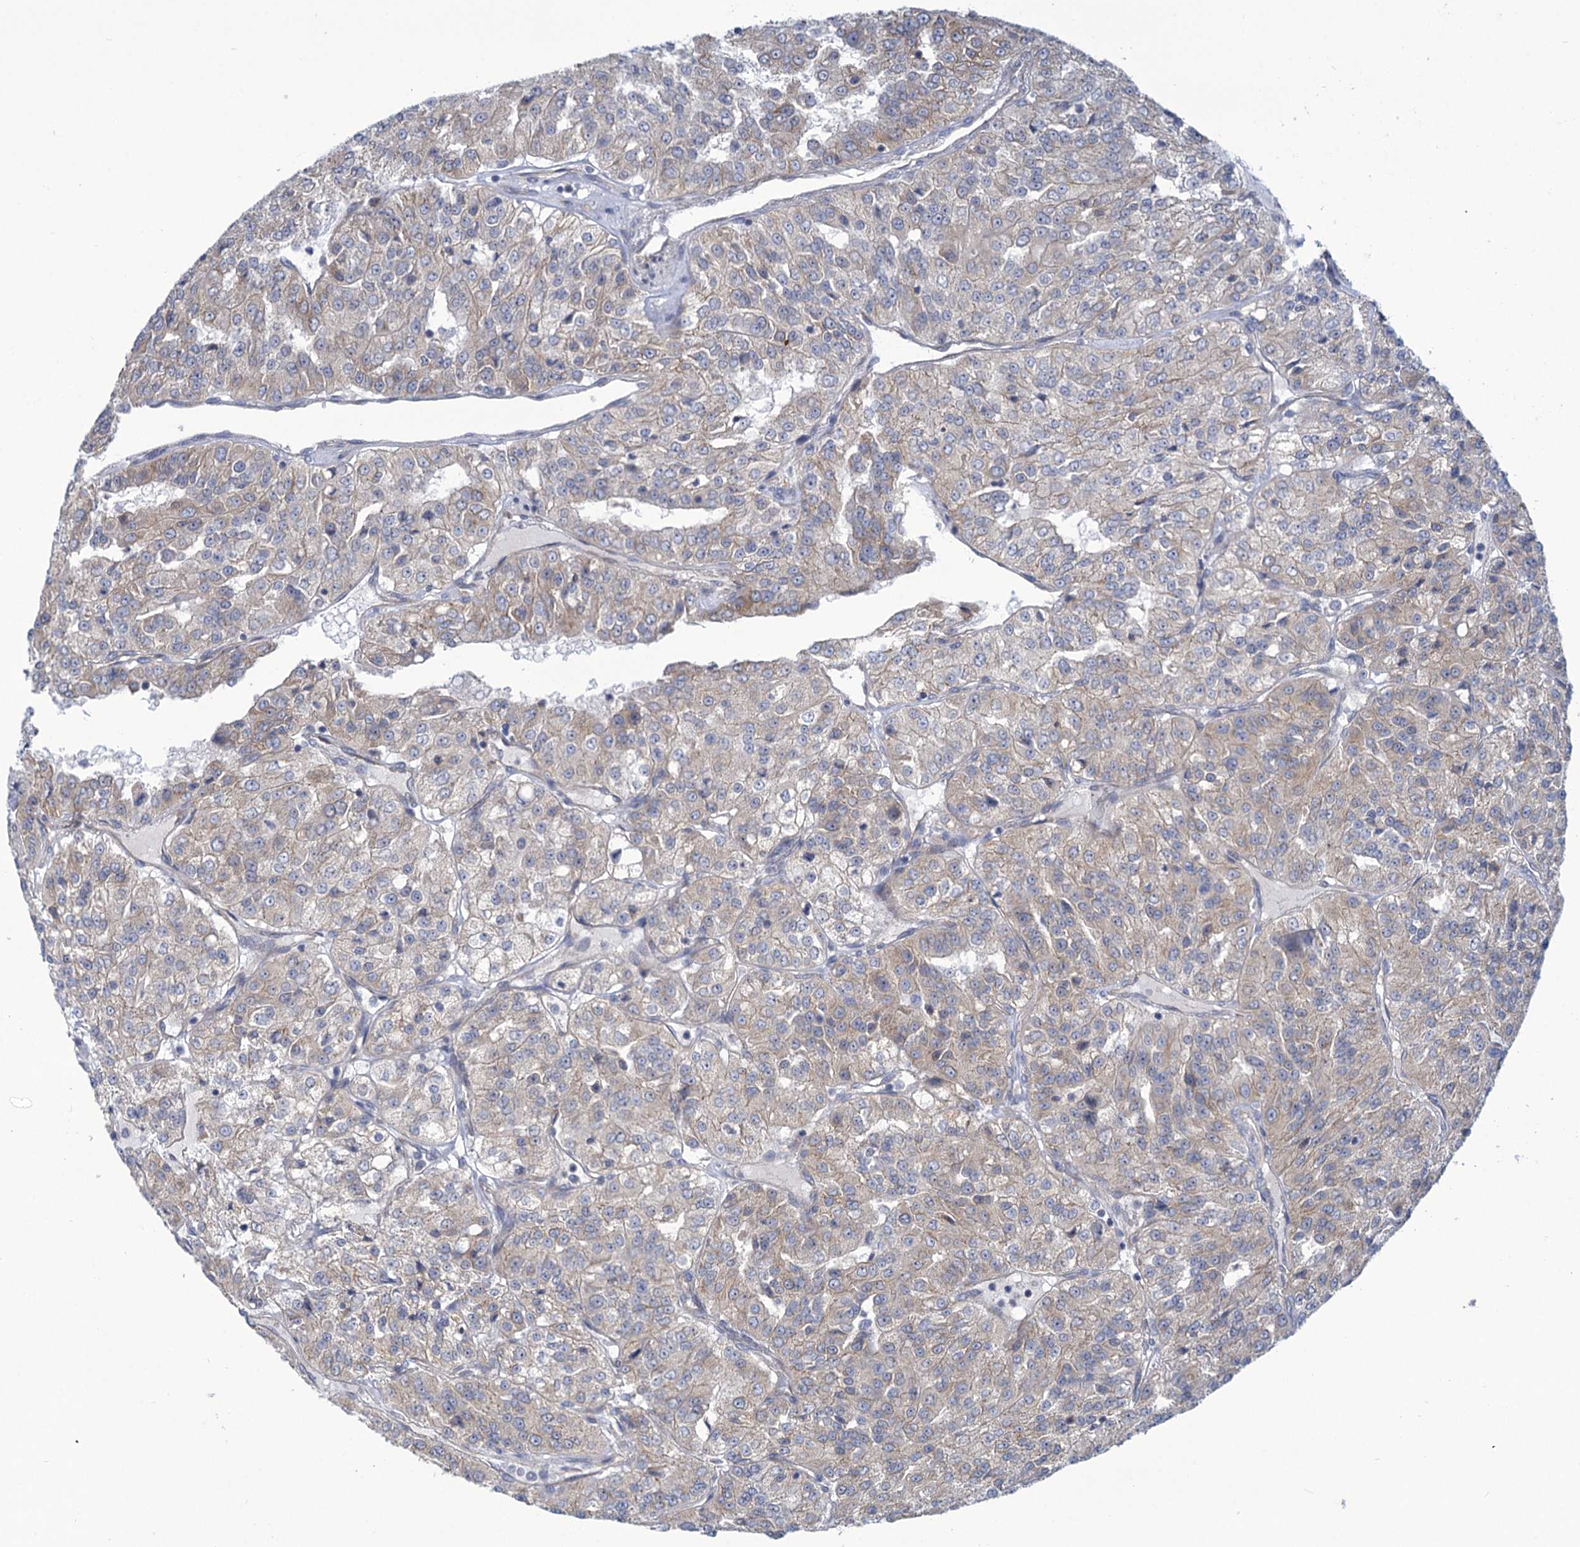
{"staining": {"intensity": "weak", "quantity": "25%-75%", "location": "cytoplasmic/membranous"}, "tissue": "renal cancer", "cell_type": "Tumor cells", "image_type": "cancer", "snomed": [{"axis": "morphology", "description": "Adenocarcinoma, NOS"}, {"axis": "topography", "description": "Kidney"}], "caption": "Renal adenocarcinoma stained with a brown dye reveals weak cytoplasmic/membranous positive positivity in approximately 25%-75% of tumor cells.", "gene": "MBLAC2", "patient": {"sex": "female", "age": 63}}